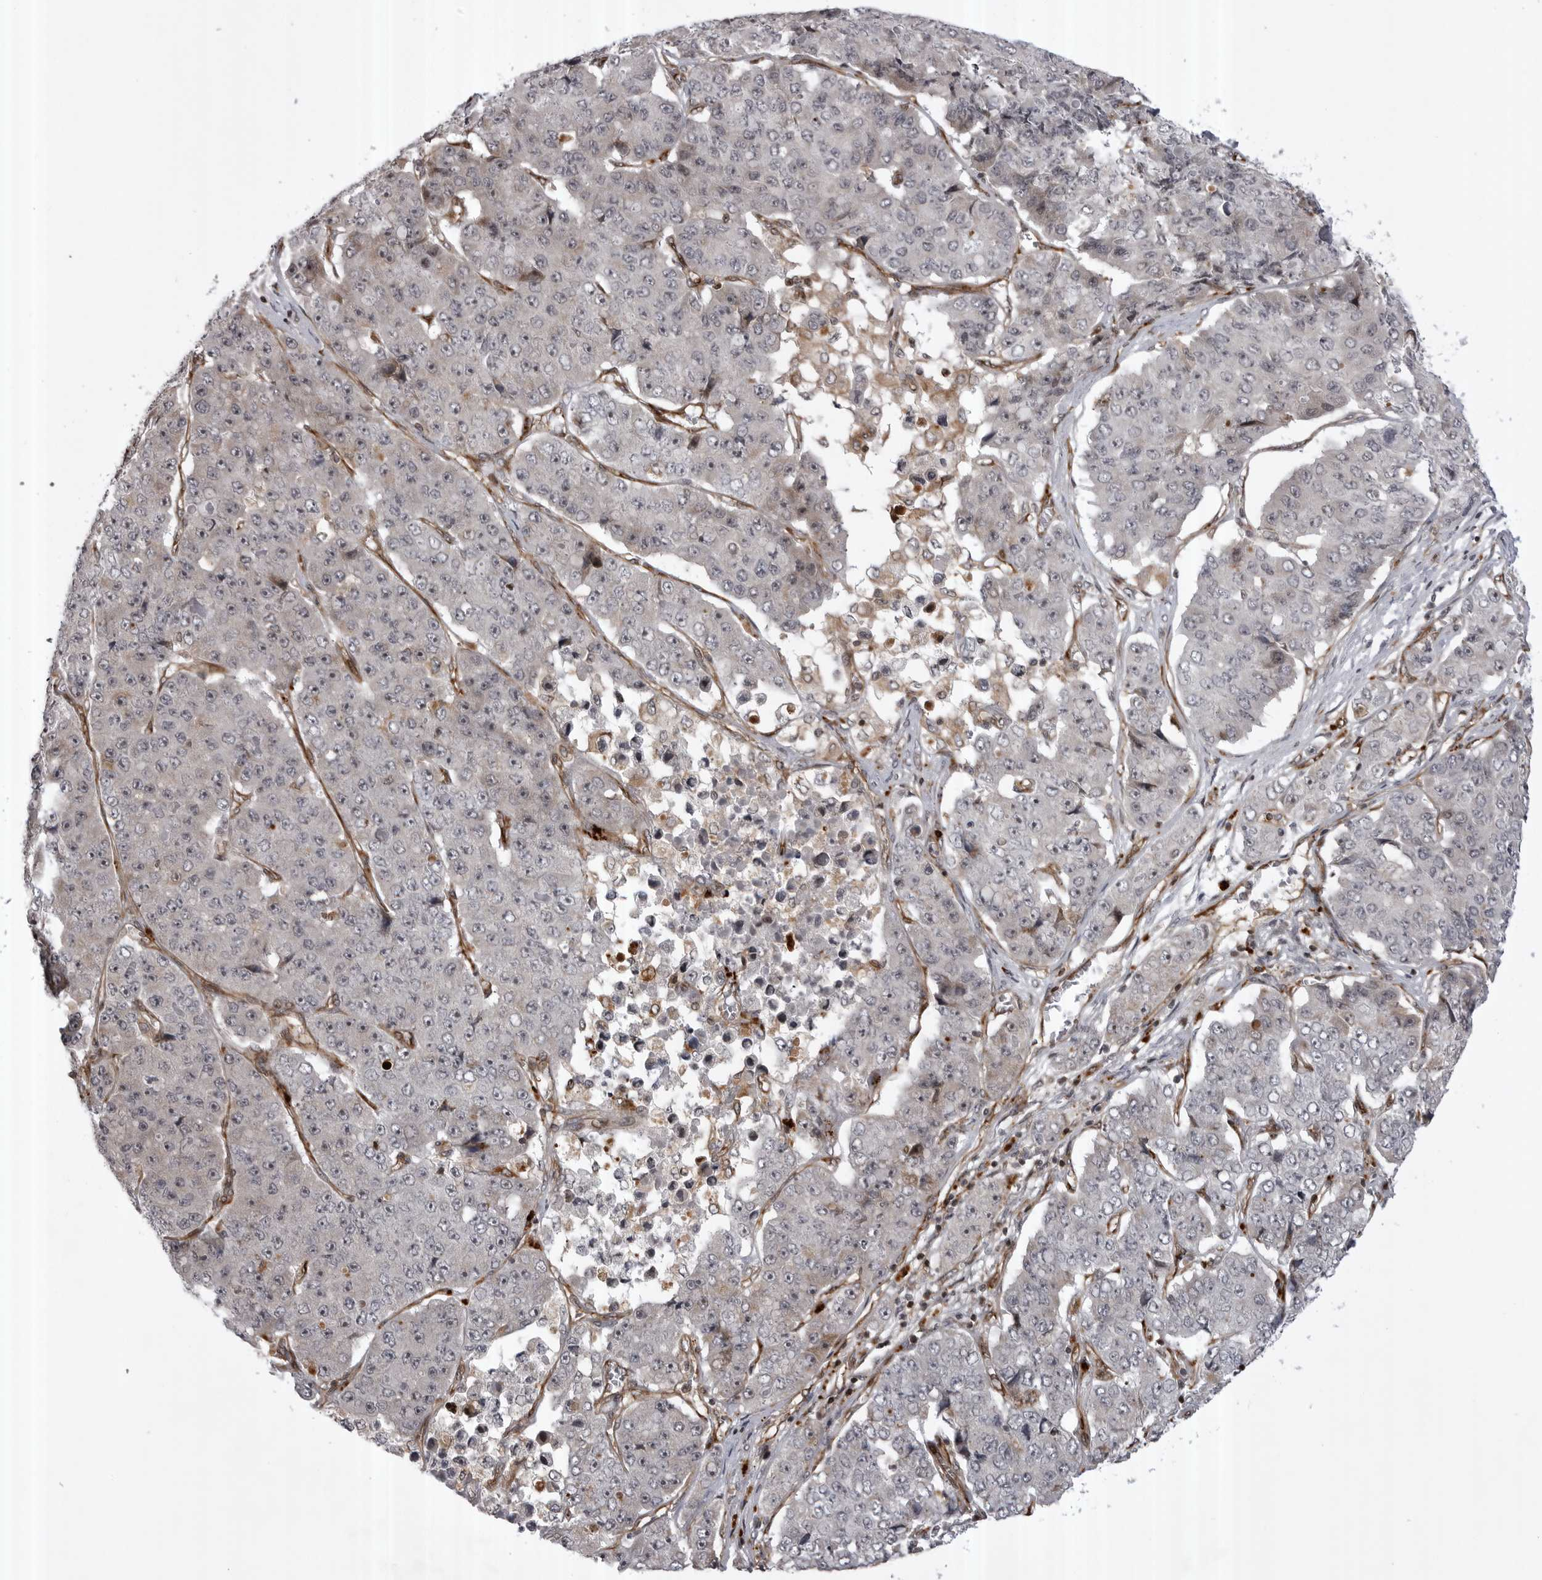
{"staining": {"intensity": "negative", "quantity": "none", "location": "none"}, "tissue": "pancreatic cancer", "cell_type": "Tumor cells", "image_type": "cancer", "snomed": [{"axis": "morphology", "description": "Adenocarcinoma, NOS"}, {"axis": "topography", "description": "Pancreas"}], "caption": "DAB (3,3'-diaminobenzidine) immunohistochemical staining of human adenocarcinoma (pancreatic) shows no significant positivity in tumor cells. Brightfield microscopy of IHC stained with DAB (3,3'-diaminobenzidine) (brown) and hematoxylin (blue), captured at high magnification.", "gene": "ABL1", "patient": {"sex": "male", "age": 50}}